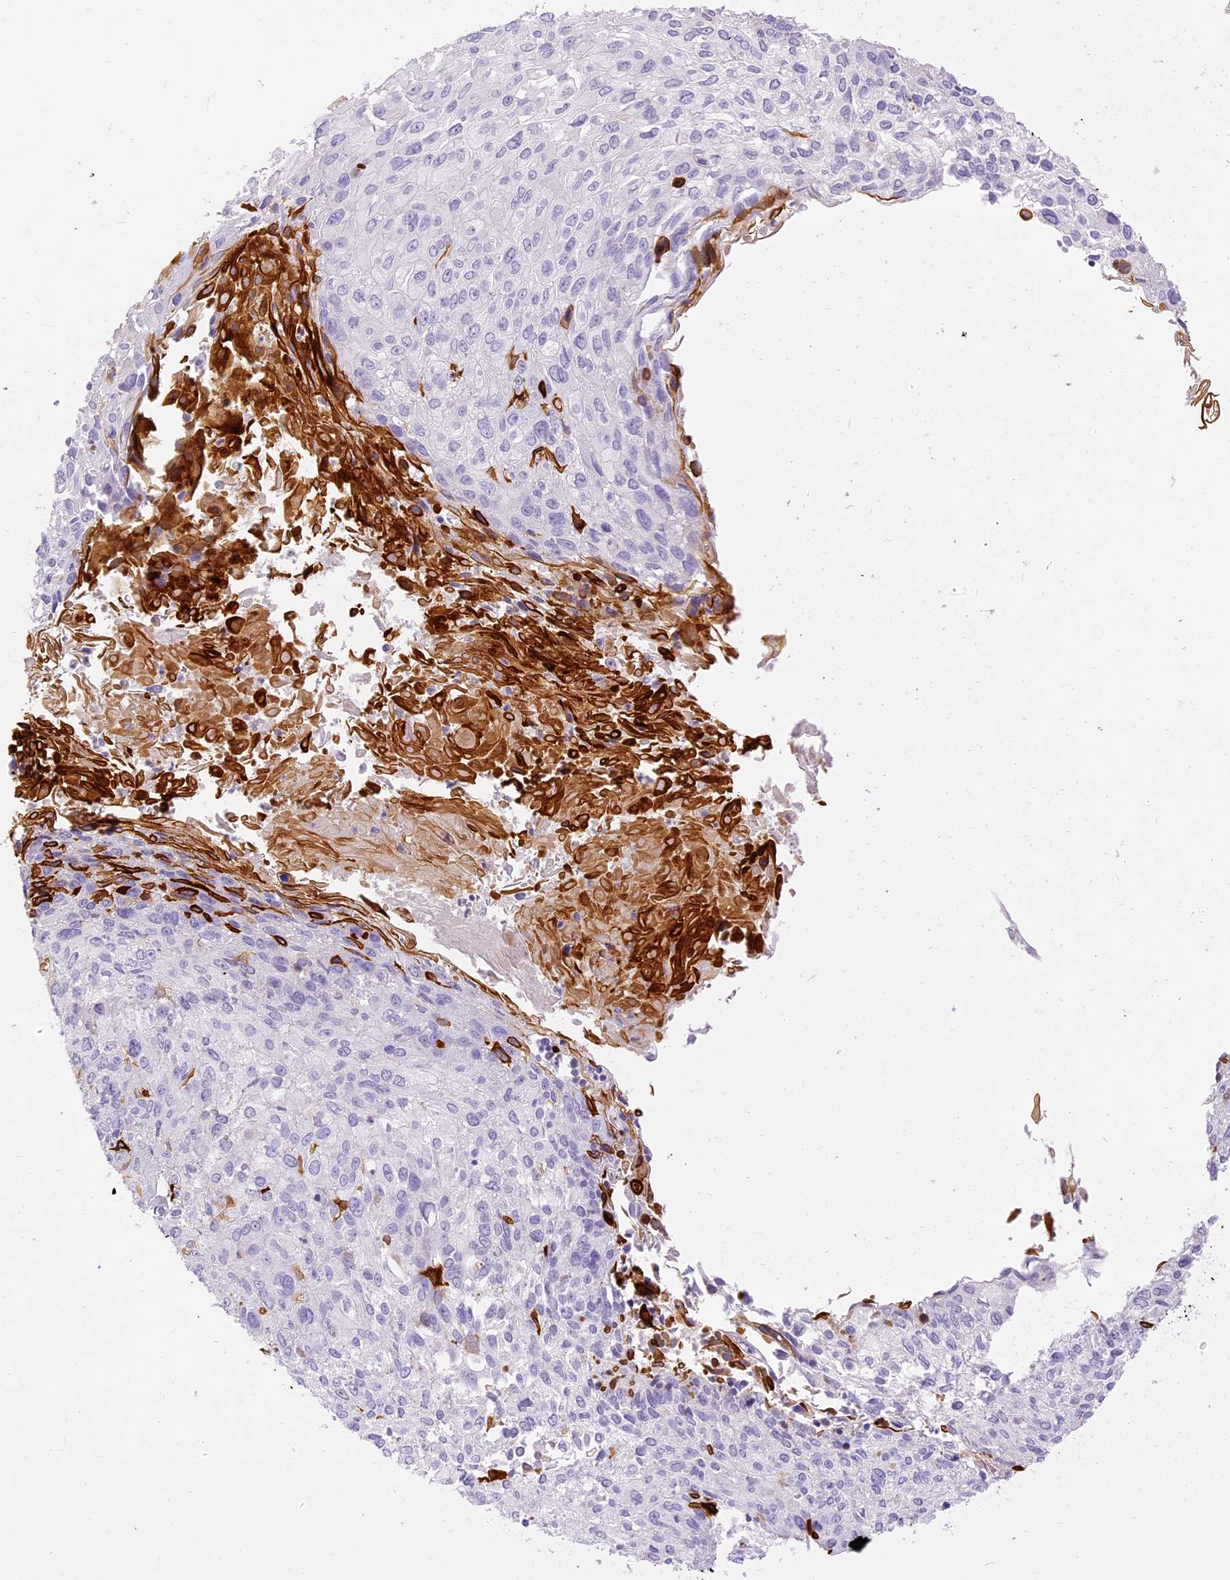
{"staining": {"intensity": "negative", "quantity": "none", "location": "none"}, "tissue": "cervical cancer", "cell_type": "Tumor cells", "image_type": "cancer", "snomed": [{"axis": "morphology", "description": "Squamous cell carcinoma, NOS"}, {"axis": "topography", "description": "Cervix"}], "caption": "Photomicrograph shows no protein positivity in tumor cells of cervical cancer (squamous cell carcinoma) tissue.", "gene": "SEC13", "patient": {"sex": "female", "age": 51}}